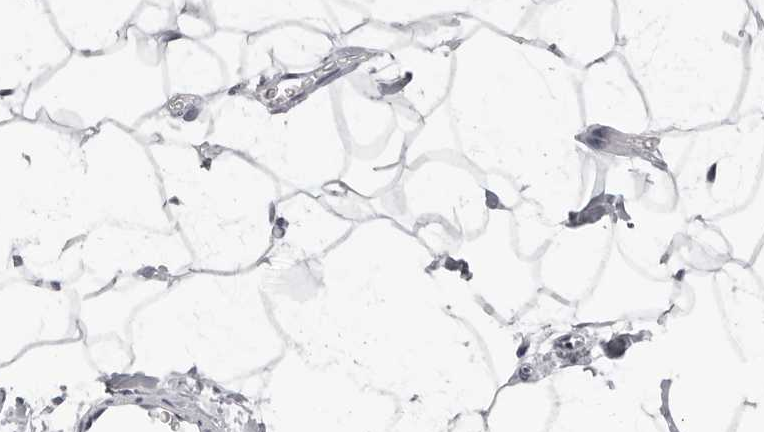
{"staining": {"intensity": "negative", "quantity": "none", "location": "none"}, "tissue": "adipose tissue", "cell_type": "Adipocytes", "image_type": "normal", "snomed": [{"axis": "morphology", "description": "Normal tissue, NOS"}, {"axis": "morphology", "description": "Fibrosis, NOS"}, {"axis": "topography", "description": "Breast"}, {"axis": "topography", "description": "Adipose tissue"}], "caption": "Normal adipose tissue was stained to show a protein in brown. There is no significant expression in adipocytes. The staining was performed using DAB (3,3'-diaminobenzidine) to visualize the protein expression in brown, while the nuclei were stained in blue with hematoxylin (Magnification: 20x).", "gene": "GPN2", "patient": {"sex": "female", "age": 39}}